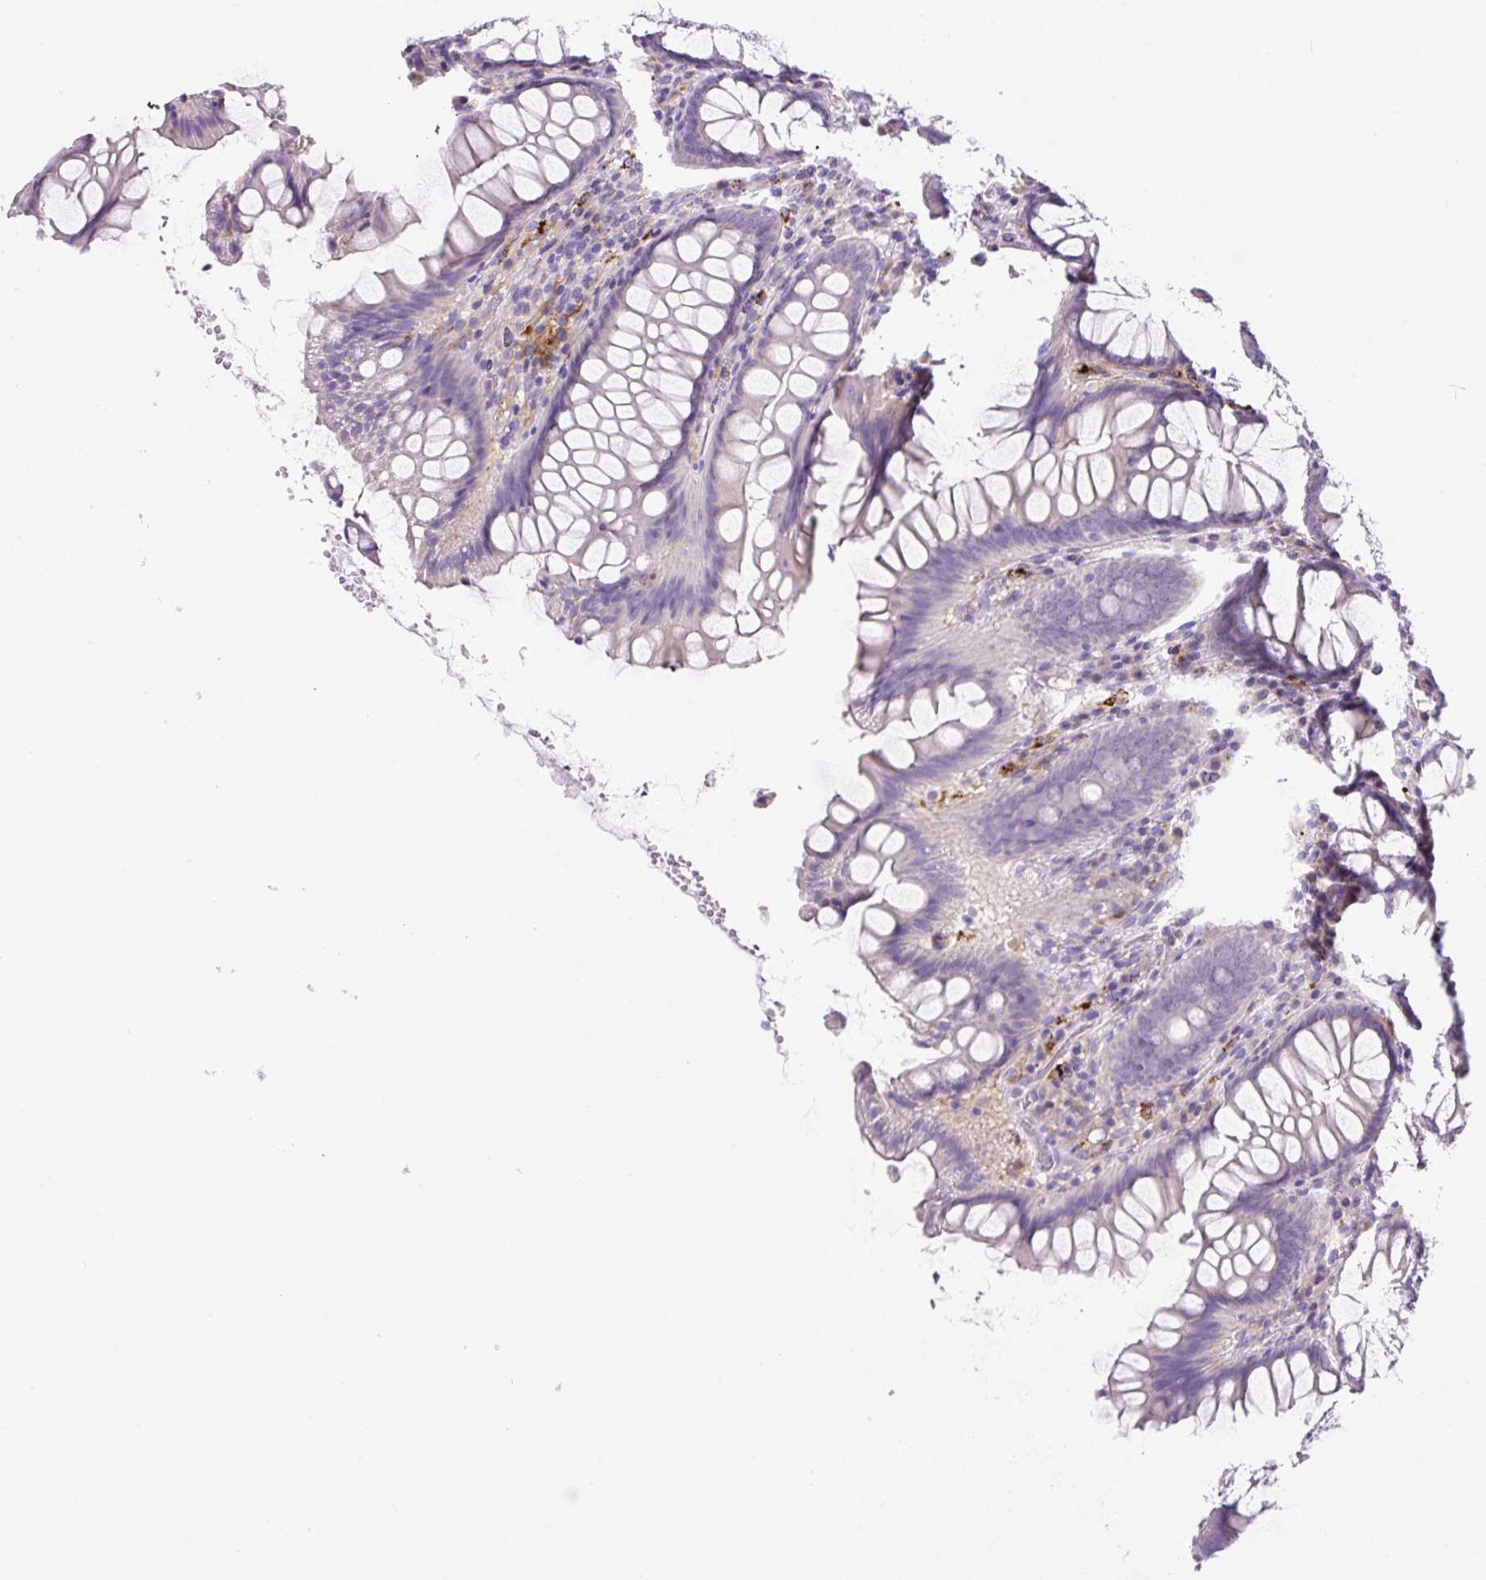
{"staining": {"intensity": "negative", "quantity": "none", "location": "none"}, "tissue": "colon", "cell_type": "Endothelial cells", "image_type": "normal", "snomed": [{"axis": "morphology", "description": "Normal tissue, NOS"}, {"axis": "topography", "description": "Colon"}], "caption": "Endothelial cells show no significant protein staining in benign colon. (Stains: DAB (3,3'-diaminobenzidine) IHC with hematoxylin counter stain, Microscopy: brightfield microscopy at high magnification).", "gene": "TDRD15", "patient": {"sex": "female", "age": 79}}